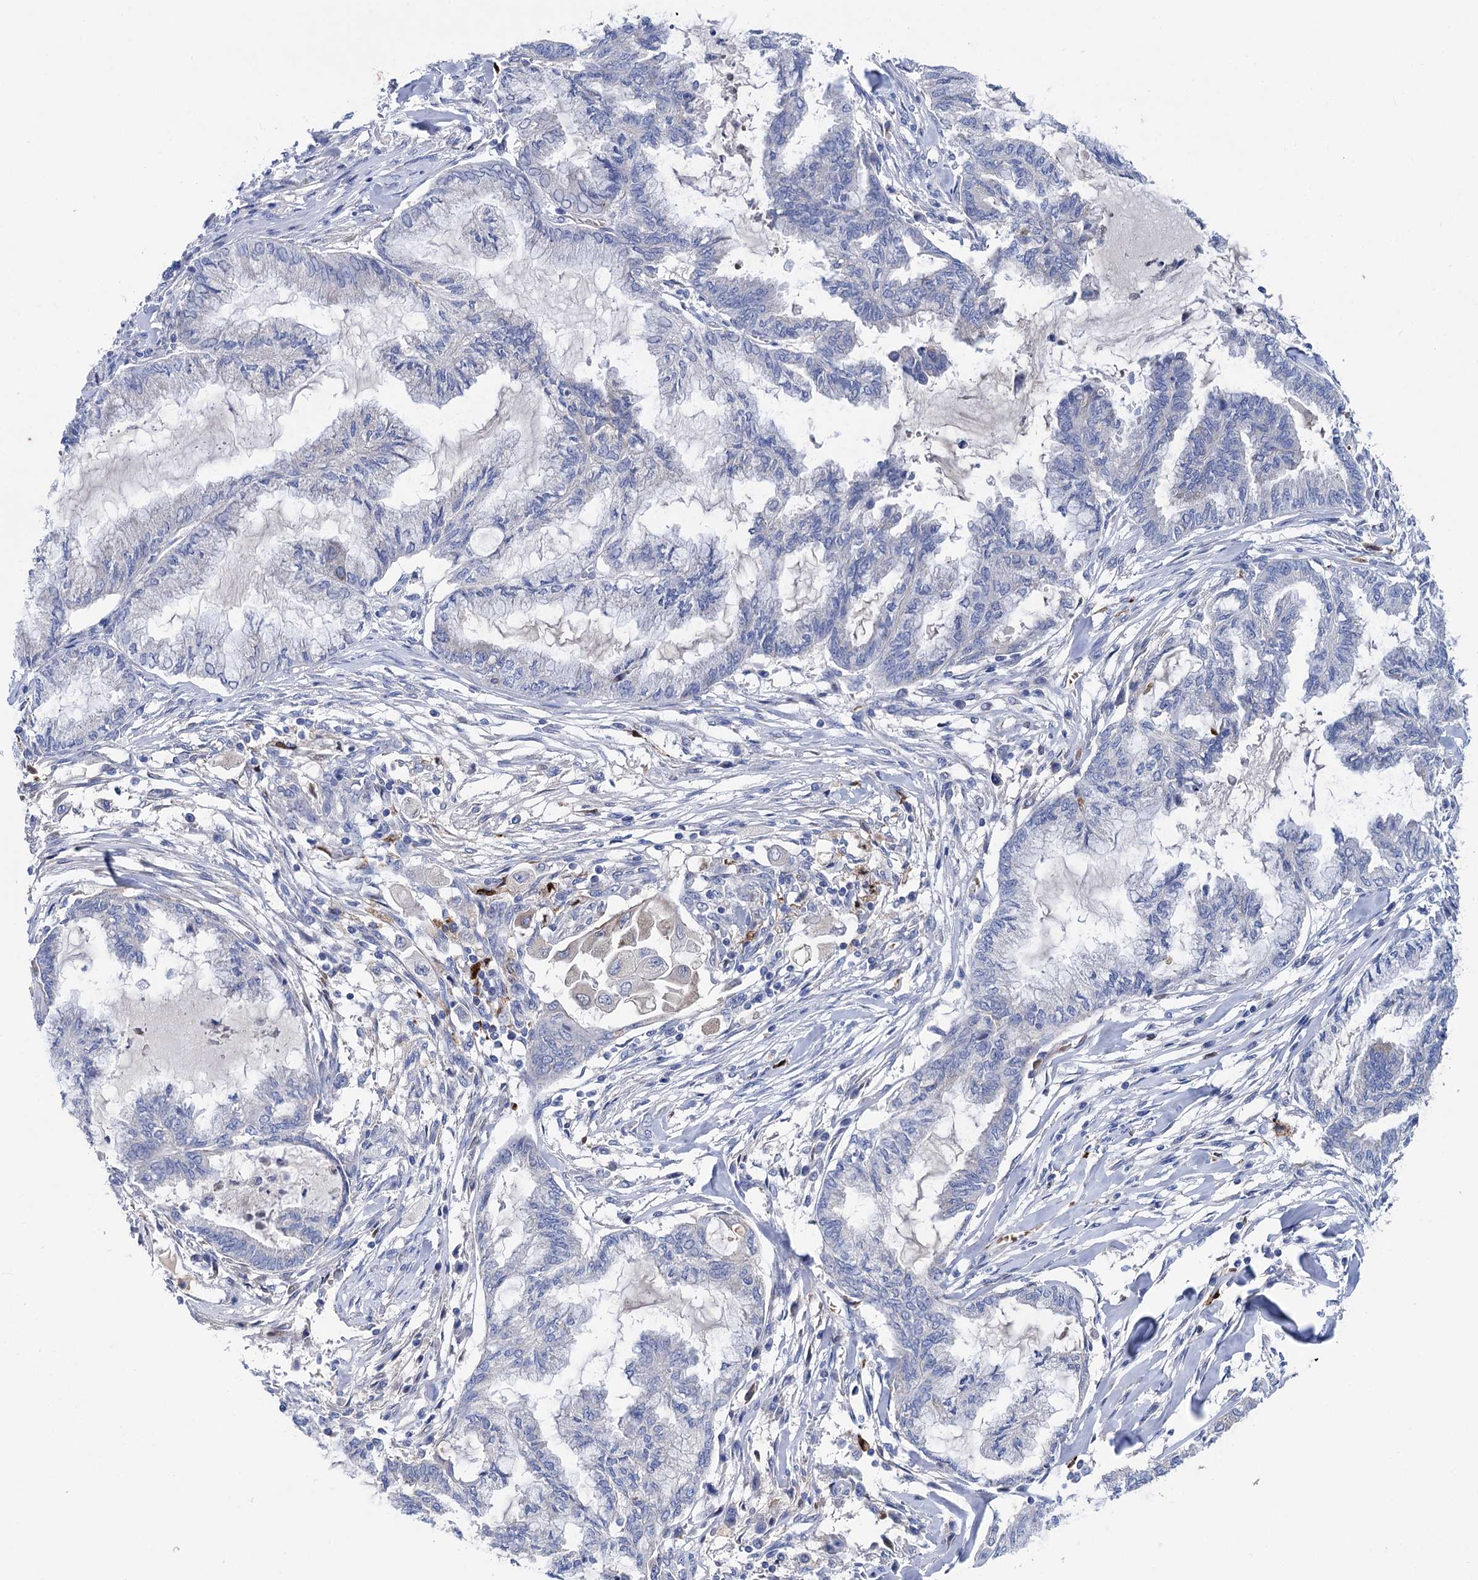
{"staining": {"intensity": "negative", "quantity": "none", "location": "none"}, "tissue": "endometrial cancer", "cell_type": "Tumor cells", "image_type": "cancer", "snomed": [{"axis": "morphology", "description": "Adenocarcinoma, NOS"}, {"axis": "topography", "description": "Endometrium"}], "caption": "Protein analysis of endometrial cancer (adenocarcinoma) shows no significant staining in tumor cells.", "gene": "ZNRD2", "patient": {"sex": "female", "age": 86}}